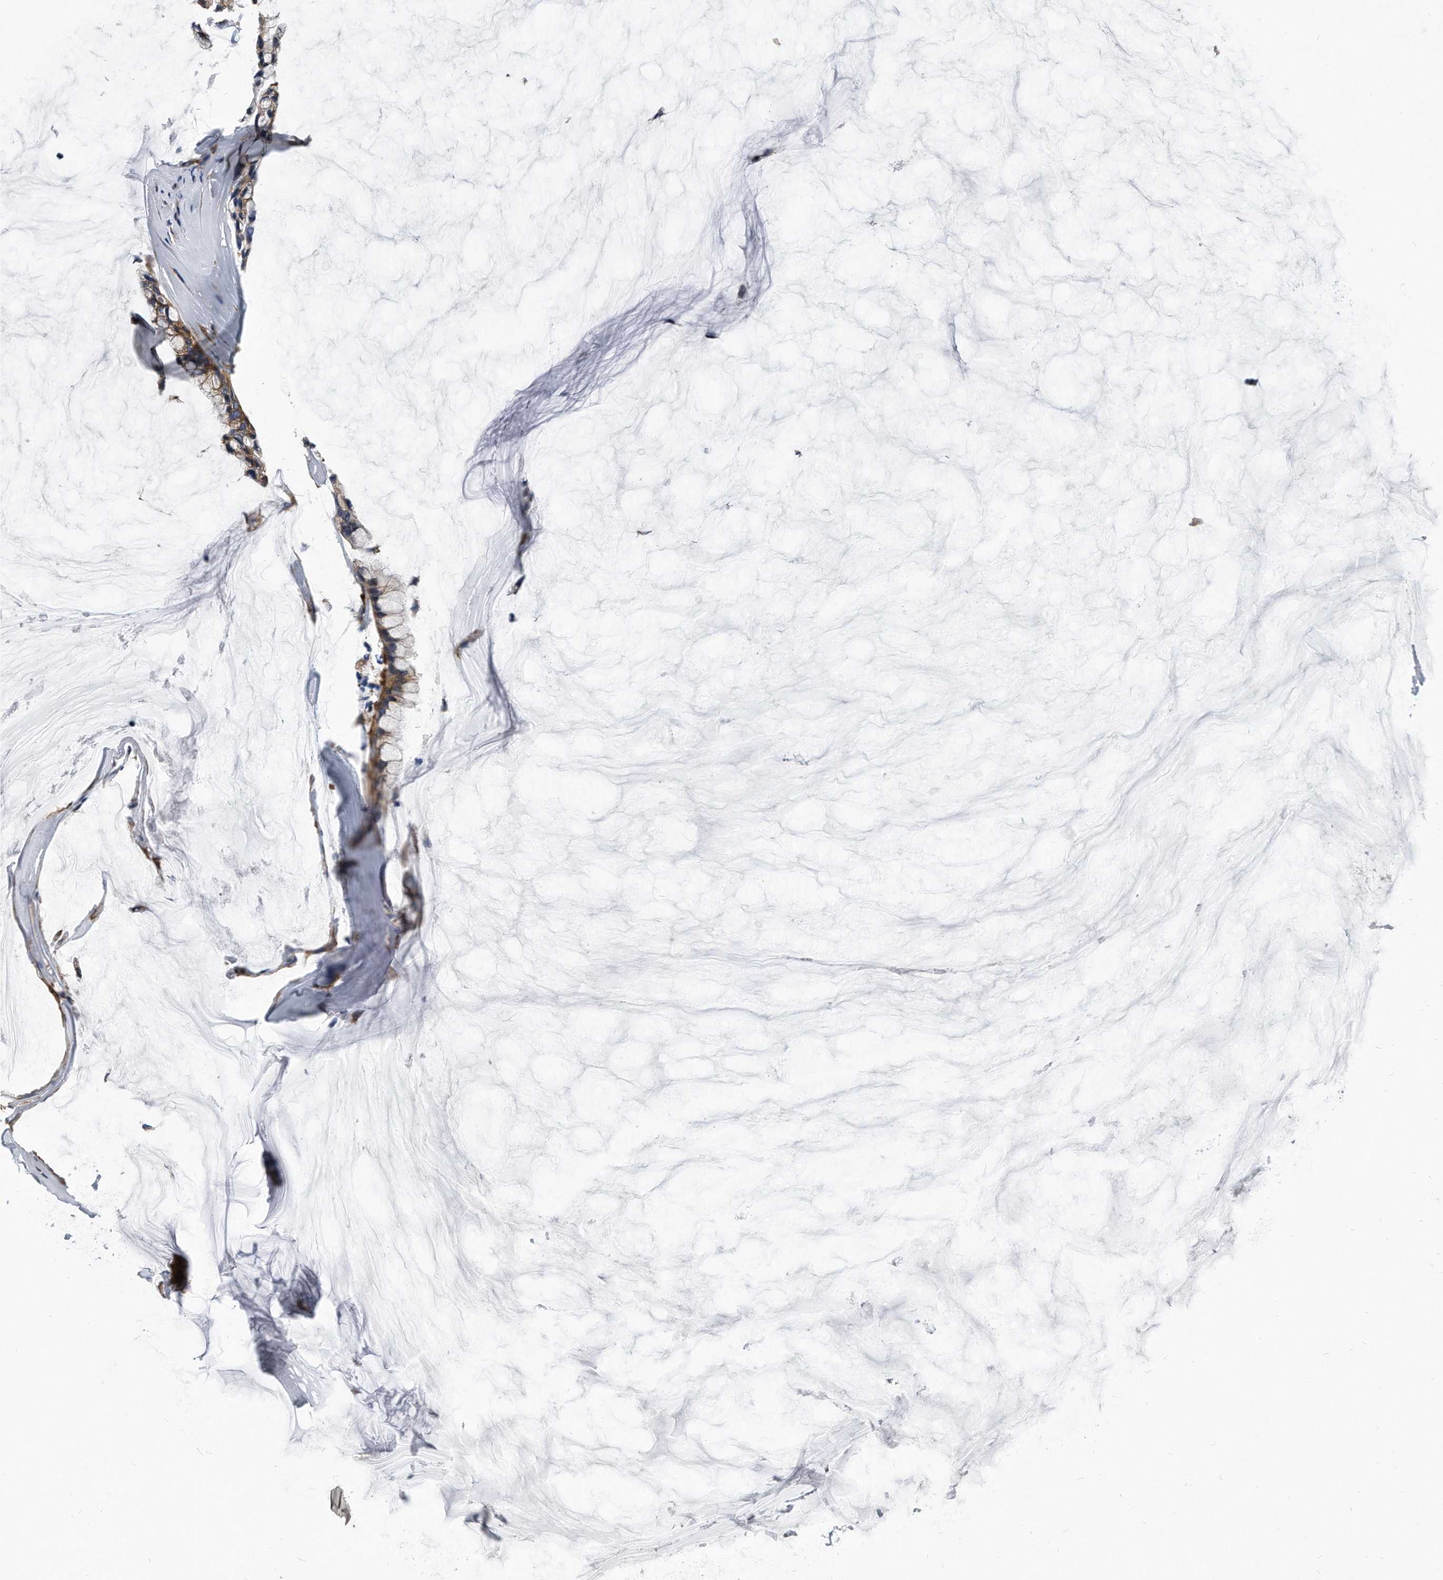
{"staining": {"intensity": "moderate", "quantity": ">75%", "location": "cytoplasmic/membranous"}, "tissue": "ovarian cancer", "cell_type": "Tumor cells", "image_type": "cancer", "snomed": [{"axis": "morphology", "description": "Cystadenocarcinoma, mucinous, NOS"}, {"axis": "topography", "description": "Ovary"}], "caption": "IHC photomicrograph of human ovarian cancer stained for a protein (brown), which exhibits medium levels of moderate cytoplasmic/membranous expression in about >75% of tumor cells.", "gene": "EIF2B4", "patient": {"sex": "female", "age": 39}}